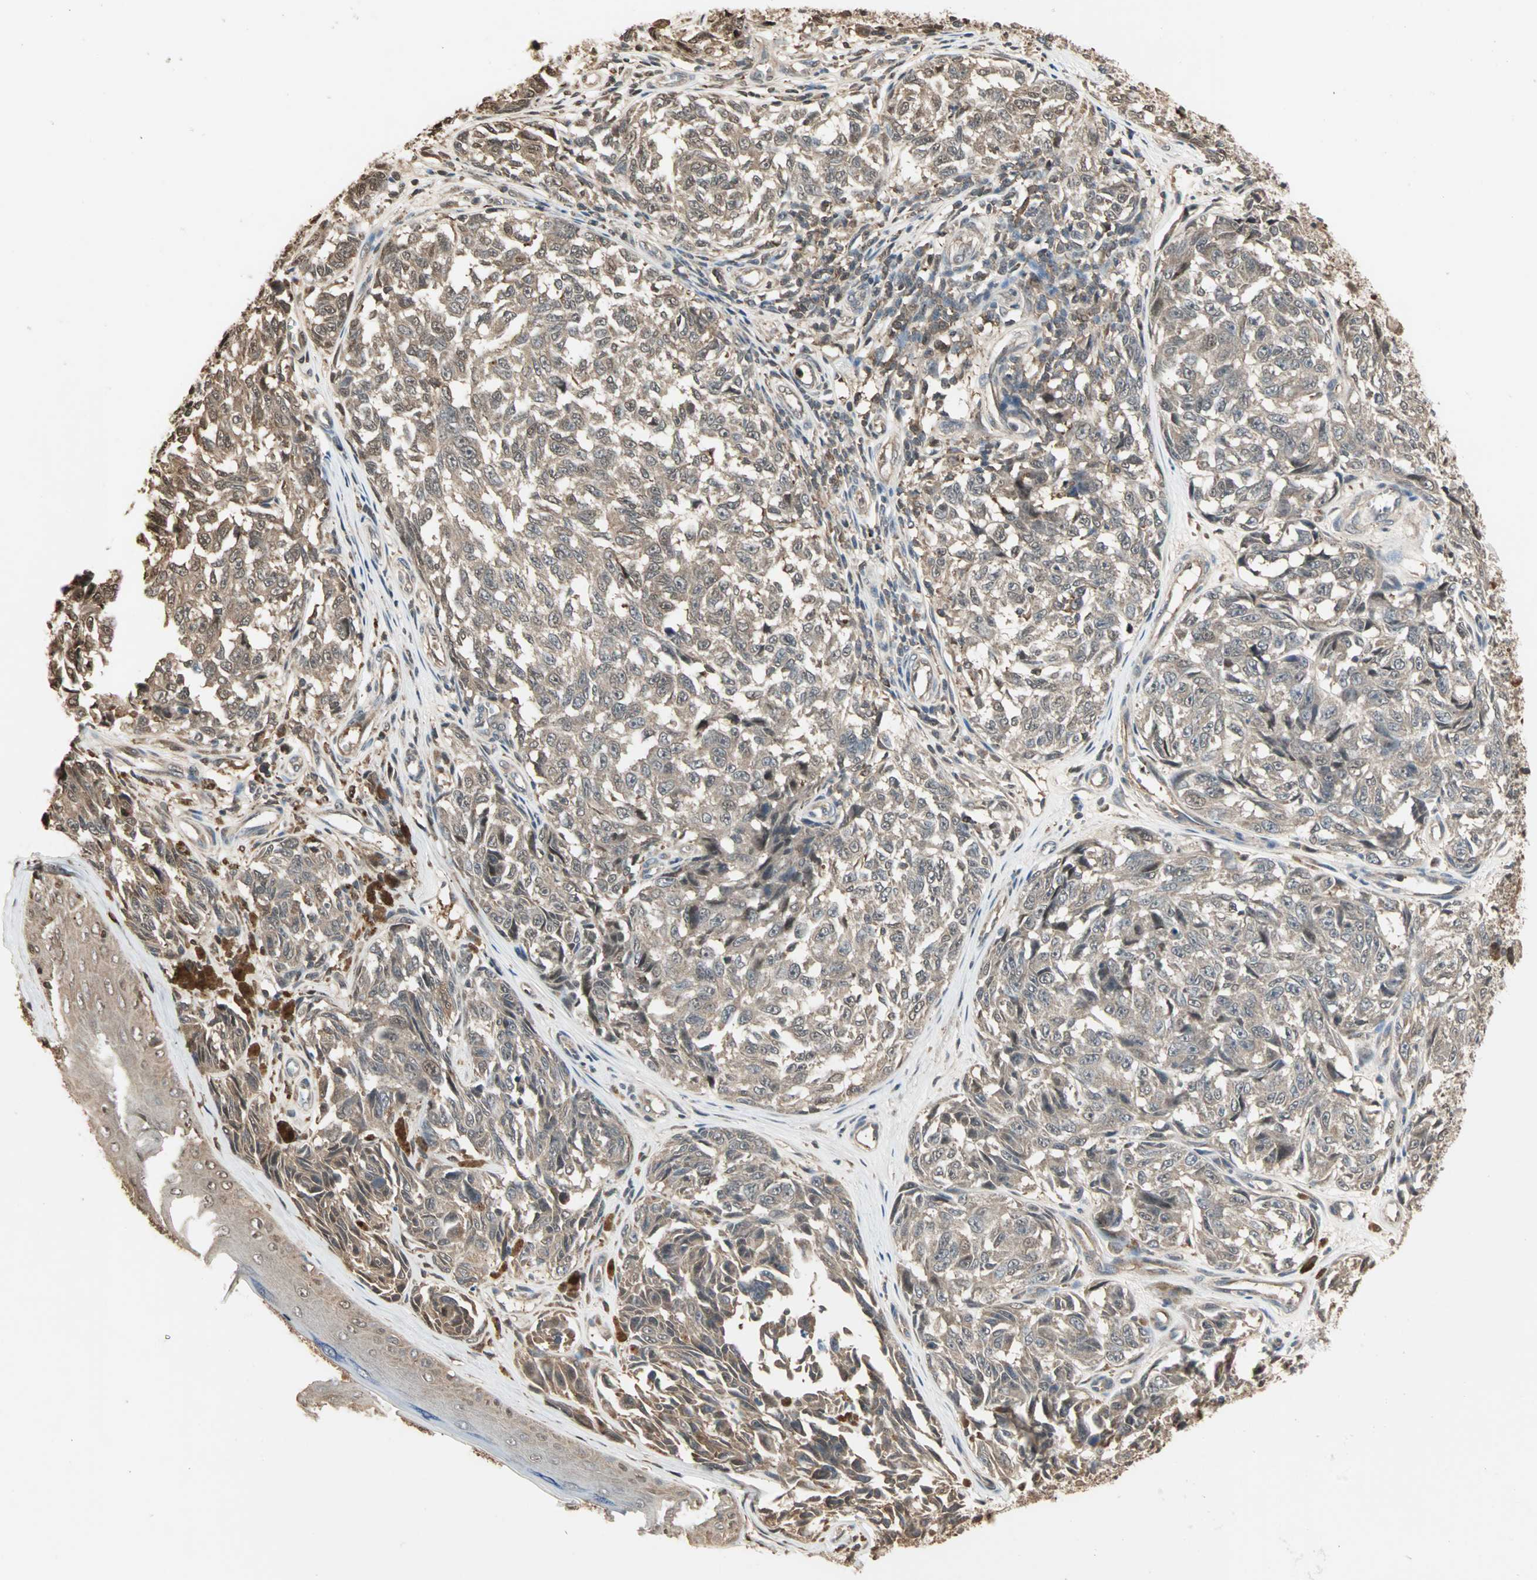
{"staining": {"intensity": "moderate", "quantity": ">75%", "location": "cytoplasmic/membranous"}, "tissue": "melanoma", "cell_type": "Tumor cells", "image_type": "cancer", "snomed": [{"axis": "morphology", "description": "Malignant melanoma, NOS"}, {"axis": "topography", "description": "Skin"}], "caption": "Immunohistochemistry (DAB (3,3'-diaminobenzidine)) staining of human malignant melanoma shows moderate cytoplasmic/membranous protein positivity in about >75% of tumor cells.", "gene": "DRG2", "patient": {"sex": "female", "age": 64}}